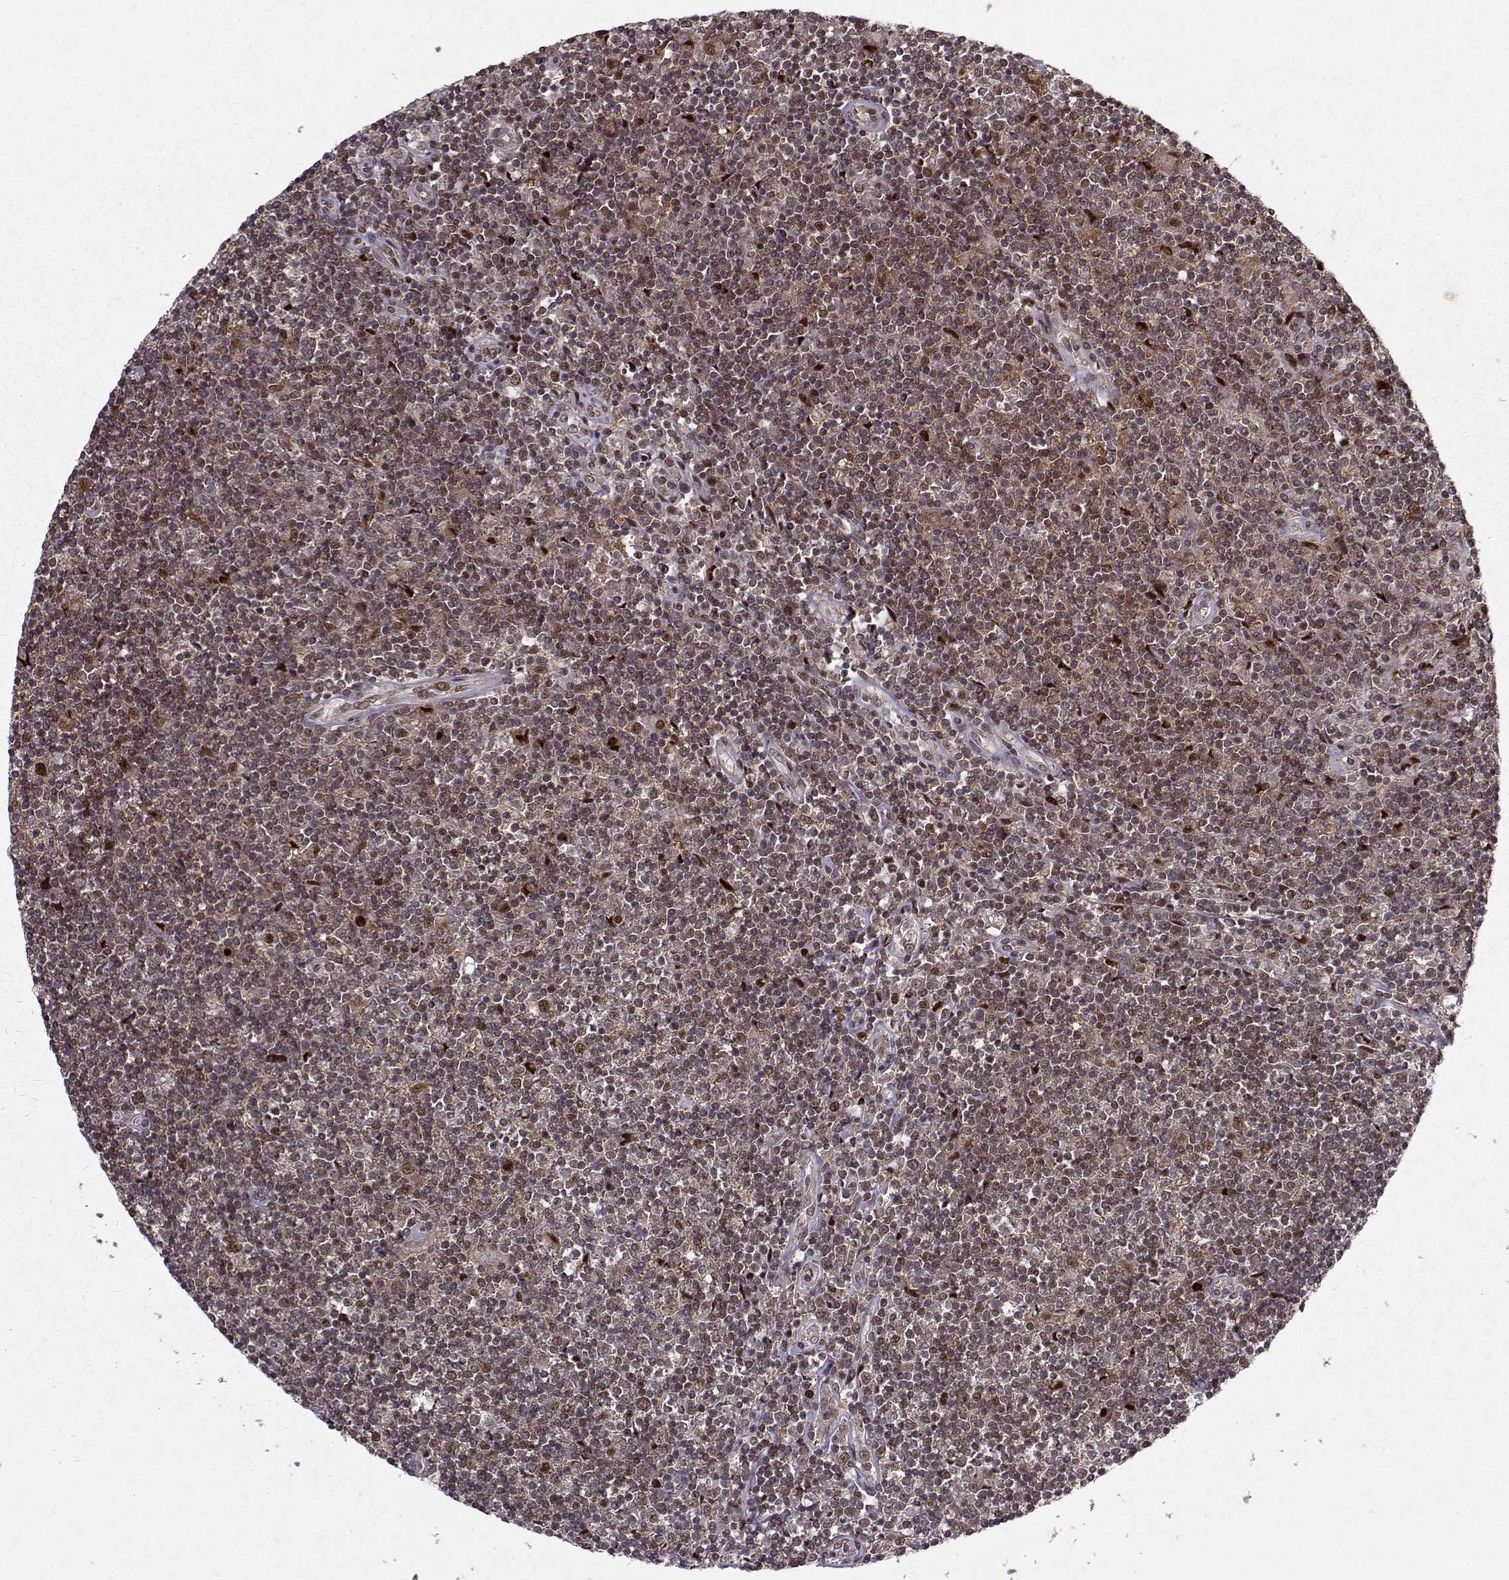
{"staining": {"intensity": "moderate", "quantity": ">75%", "location": "cytoplasmic/membranous,nuclear"}, "tissue": "lymphoma", "cell_type": "Tumor cells", "image_type": "cancer", "snomed": [{"axis": "morphology", "description": "Hodgkin's disease, NOS"}, {"axis": "topography", "description": "Lymph node"}], "caption": "Immunohistochemistry (IHC) of lymphoma displays medium levels of moderate cytoplasmic/membranous and nuclear staining in about >75% of tumor cells.", "gene": "PSMA7", "patient": {"sex": "male", "age": 40}}